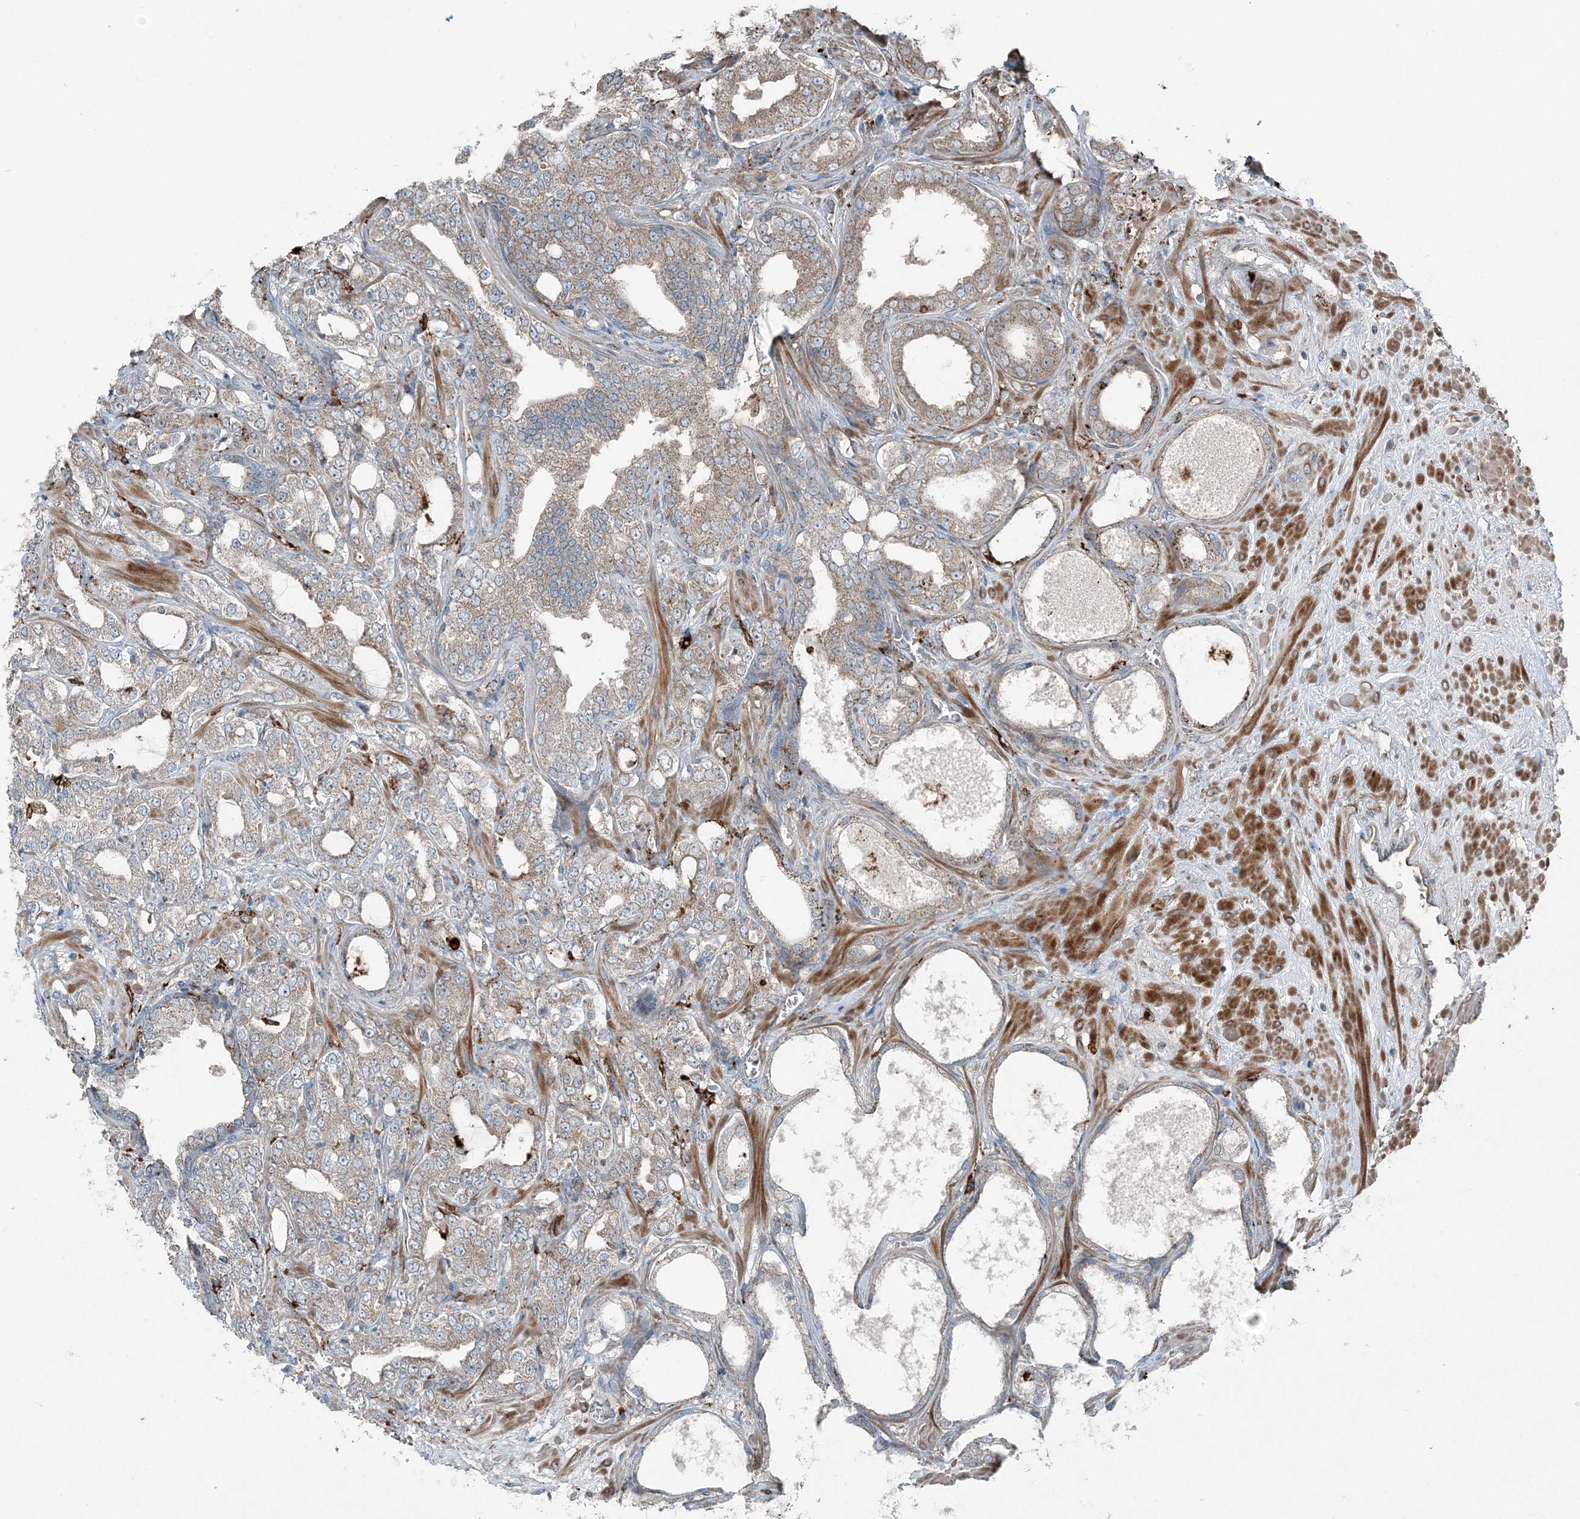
{"staining": {"intensity": "moderate", "quantity": "25%-75%", "location": "cytoplasmic/membranous"}, "tissue": "prostate cancer", "cell_type": "Tumor cells", "image_type": "cancer", "snomed": [{"axis": "morphology", "description": "Adenocarcinoma, High grade"}, {"axis": "topography", "description": "Prostate"}], "caption": "High-power microscopy captured an immunohistochemistry (IHC) histopathology image of adenocarcinoma (high-grade) (prostate), revealing moderate cytoplasmic/membranous positivity in about 25%-75% of tumor cells.", "gene": "KY", "patient": {"sex": "male", "age": 64}}